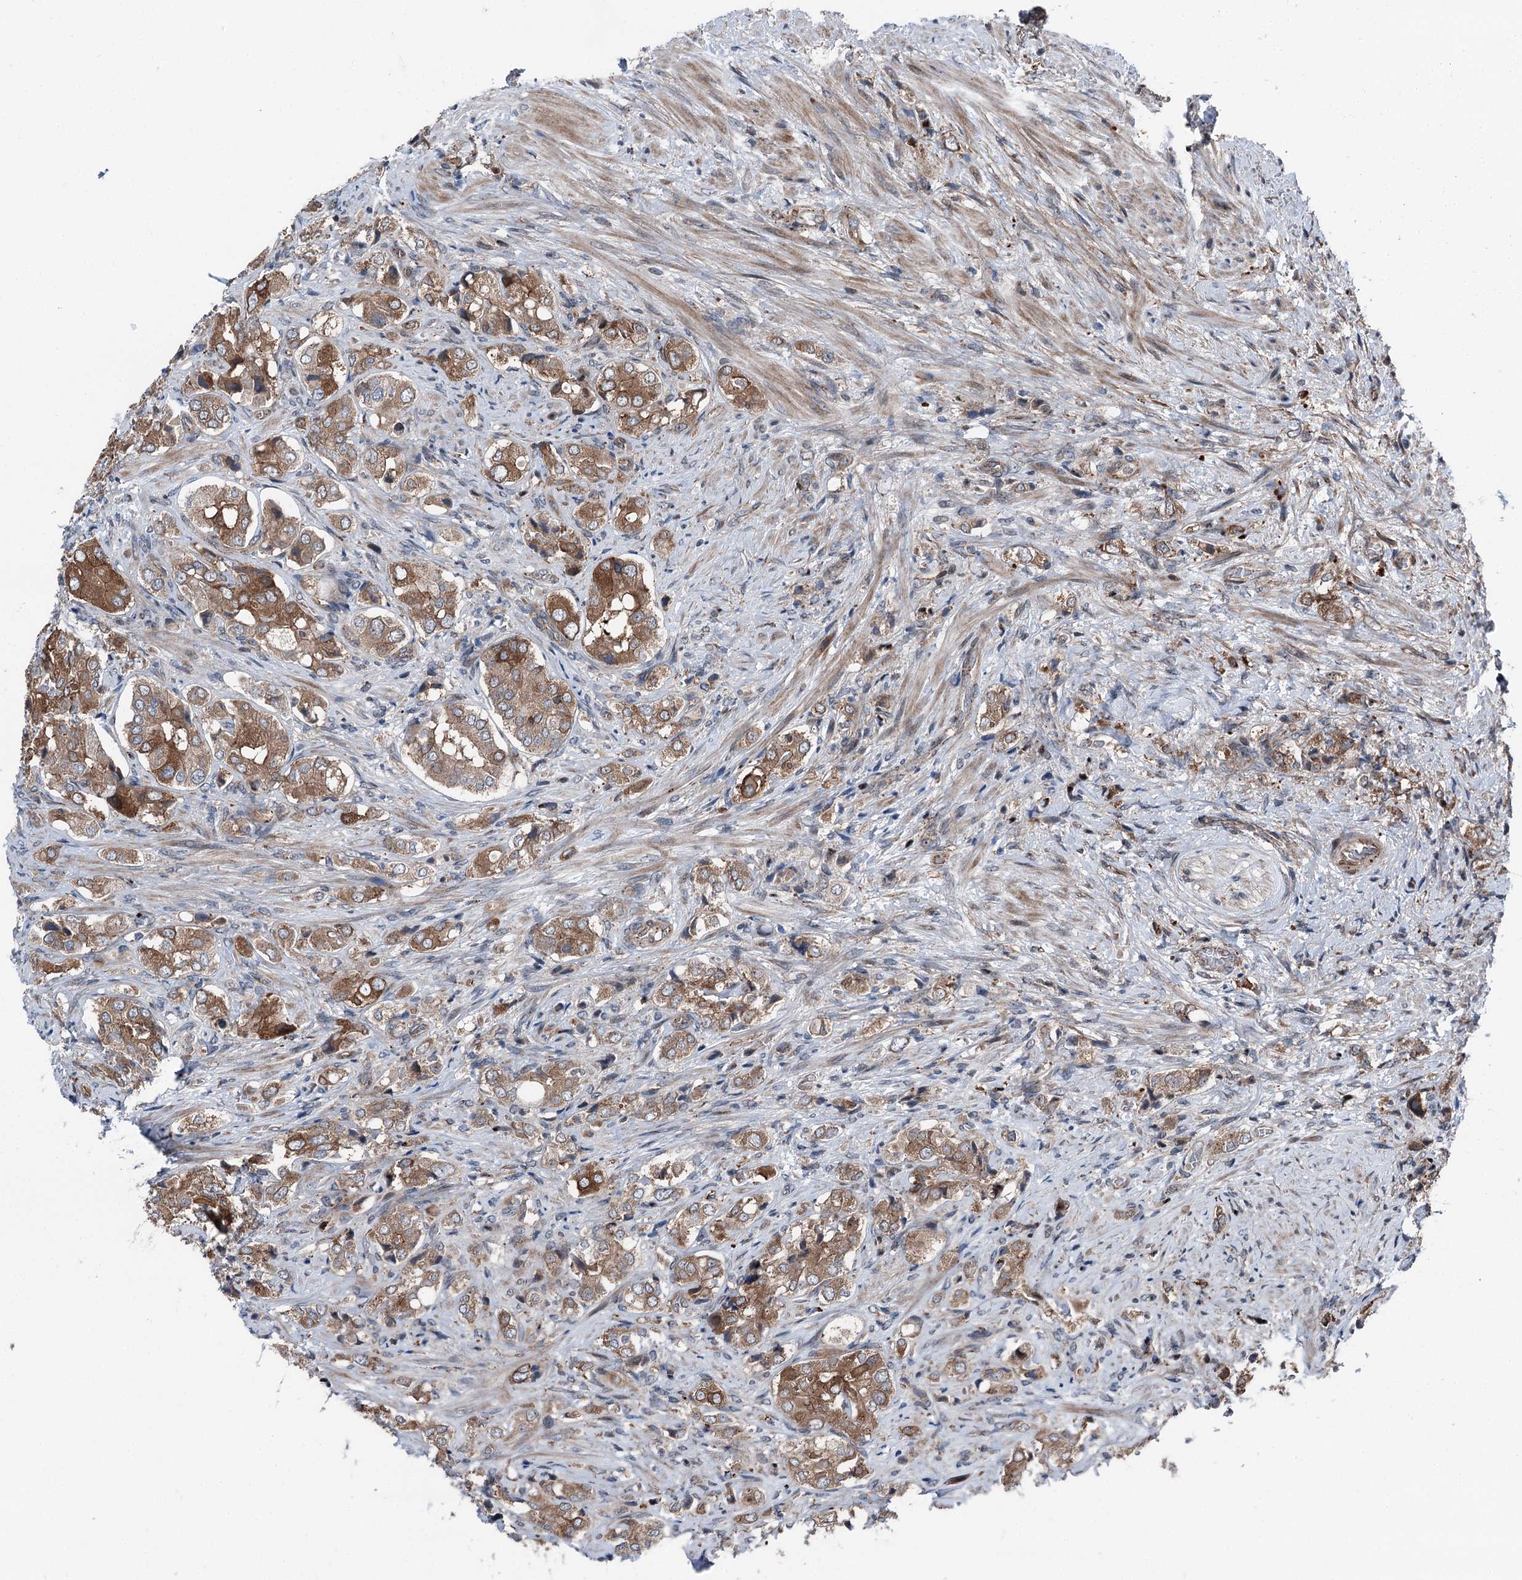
{"staining": {"intensity": "moderate", "quantity": ">75%", "location": "cytoplasmic/membranous"}, "tissue": "prostate cancer", "cell_type": "Tumor cells", "image_type": "cancer", "snomed": [{"axis": "morphology", "description": "Adenocarcinoma, High grade"}, {"axis": "topography", "description": "Prostate"}], "caption": "The image demonstrates immunohistochemical staining of prostate cancer (high-grade adenocarcinoma). There is moderate cytoplasmic/membranous staining is seen in about >75% of tumor cells. (DAB (3,3'-diaminobenzidine) IHC, brown staining for protein, blue staining for nuclei).", "gene": "POLR1D", "patient": {"sex": "male", "age": 65}}